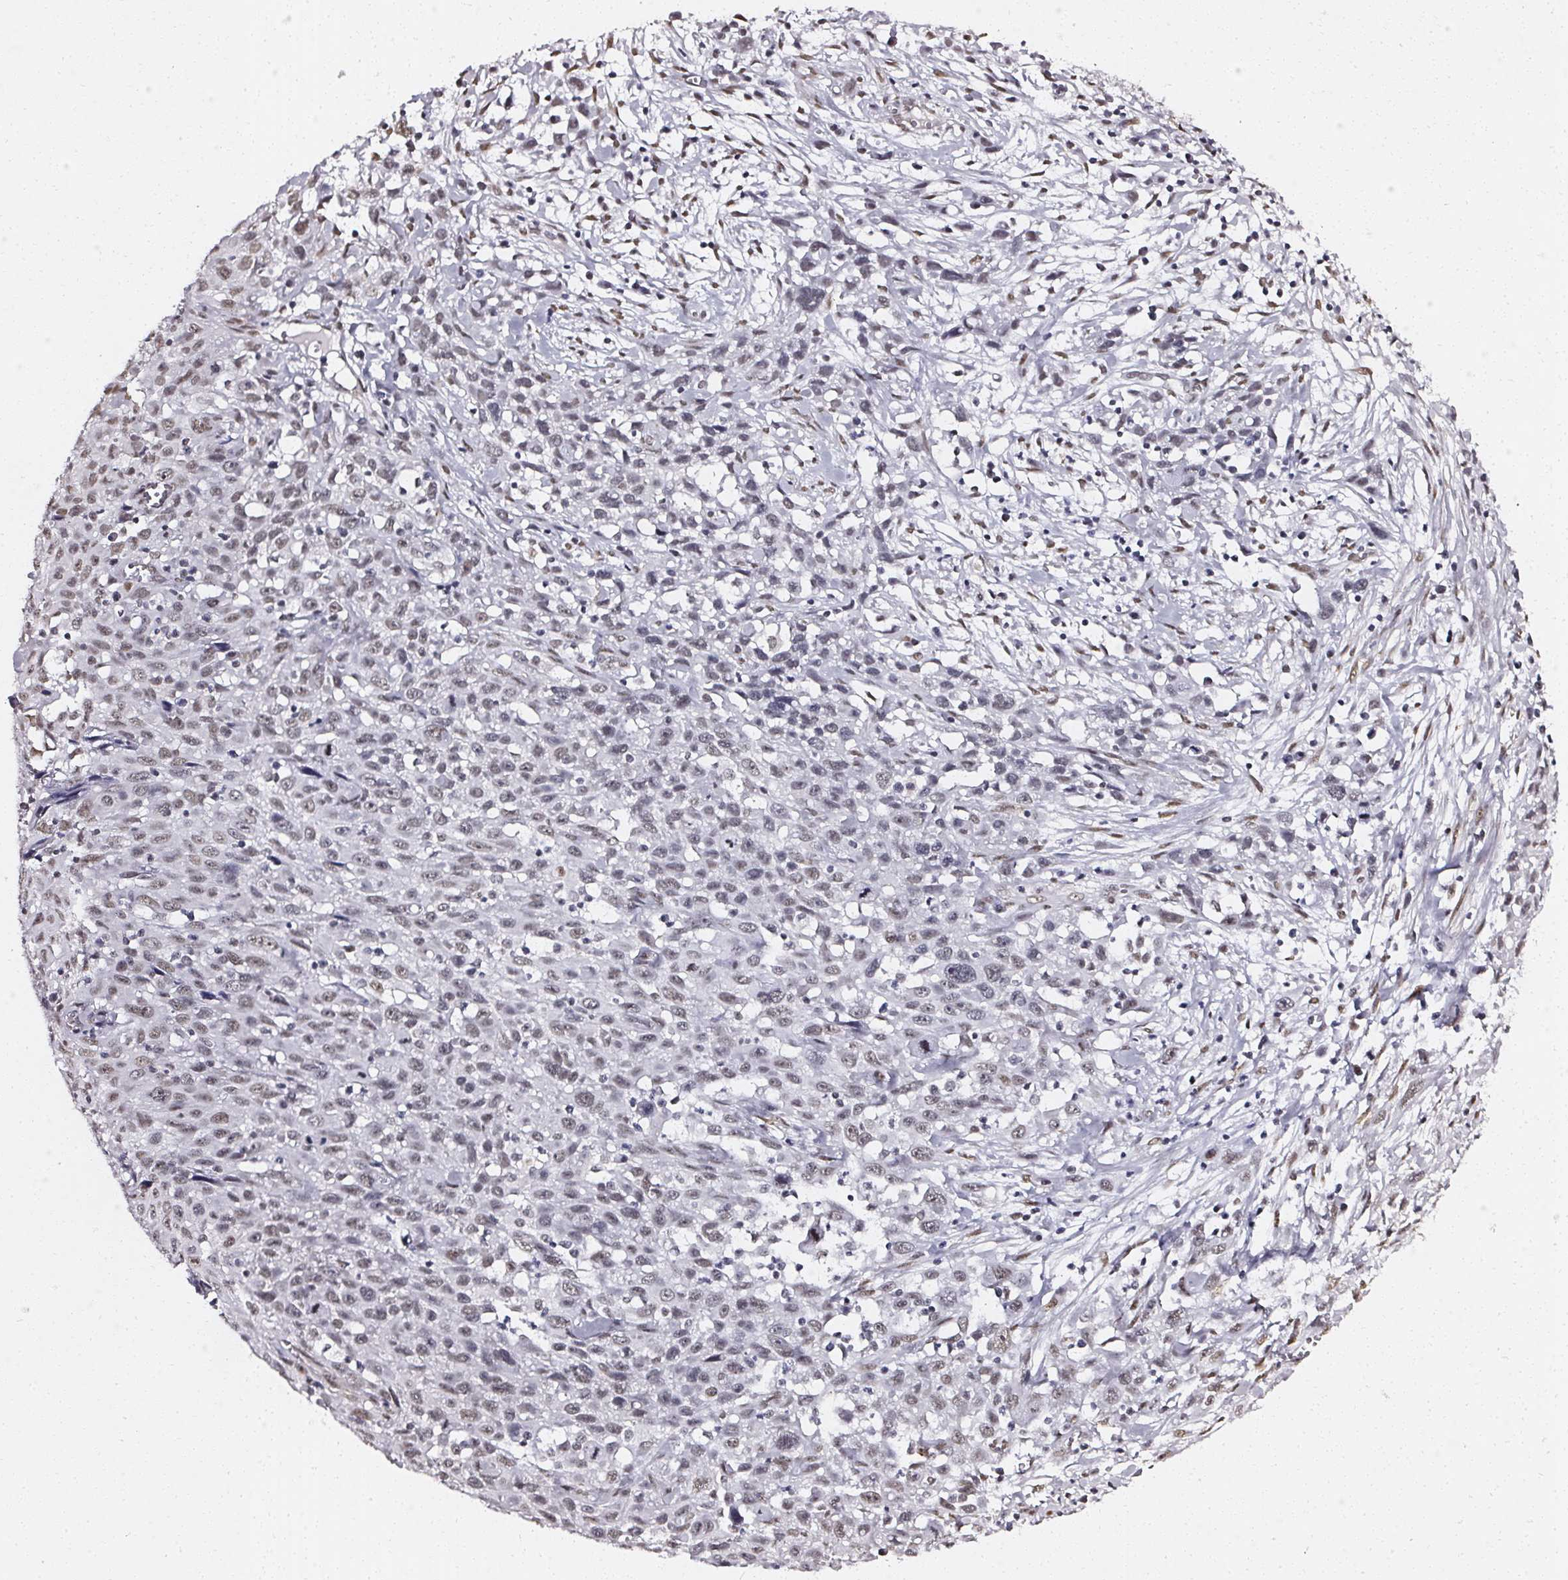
{"staining": {"intensity": "weak", "quantity": "25%-75%", "location": "nuclear"}, "tissue": "cervical cancer", "cell_type": "Tumor cells", "image_type": "cancer", "snomed": [{"axis": "morphology", "description": "Squamous cell carcinoma, NOS"}, {"axis": "topography", "description": "Cervix"}], "caption": "Immunohistochemical staining of squamous cell carcinoma (cervical) demonstrates weak nuclear protein positivity in about 25%-75% of tumor cells.", "gene": "GP6", "patient": {"sex": "female", "age": 38}}